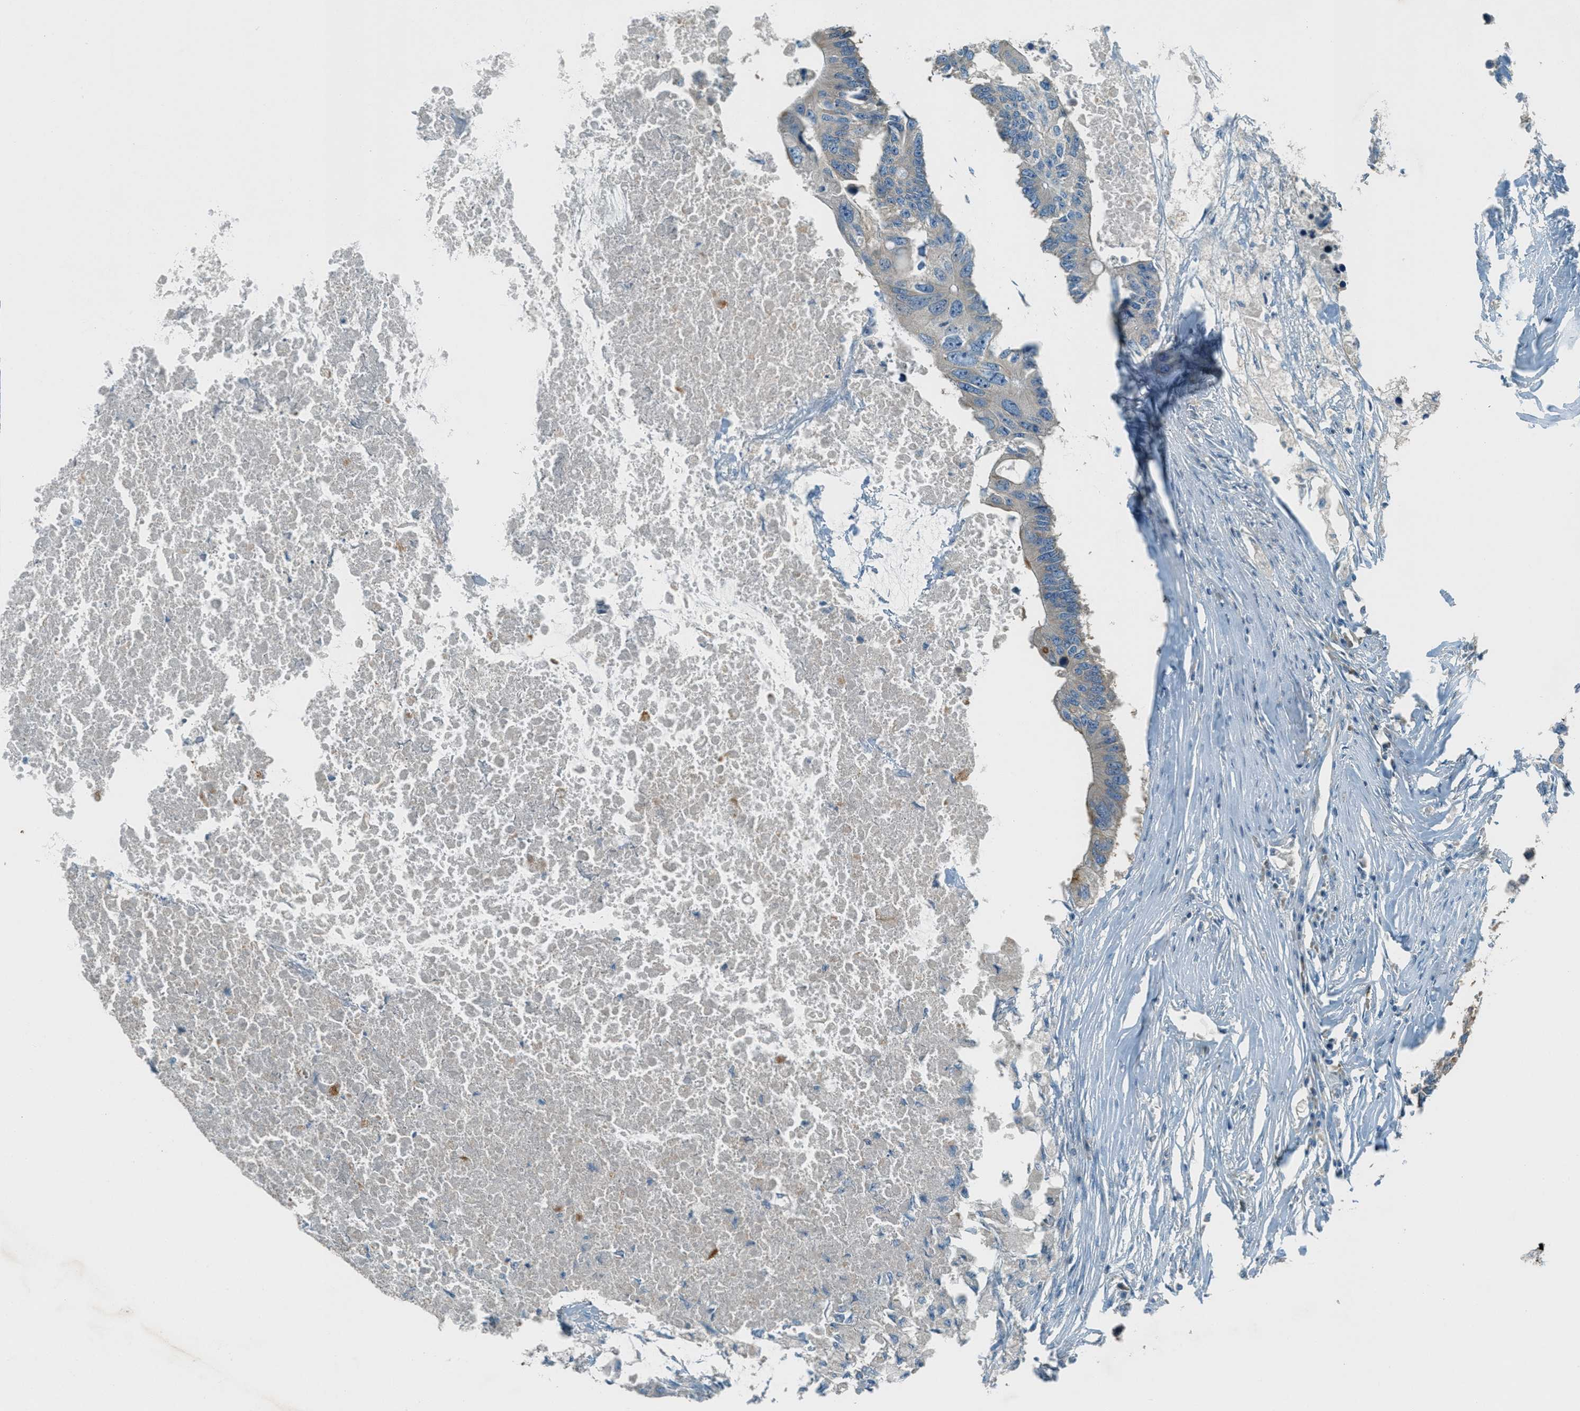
{"staining": {"intensity": "negative", "quantity": "none", "location": "none"}, "tissue": "colorectal cancer", "cell_type": "Tumor cells", "image_type": "cancer", "snomed": [{"axis": "morphology", "description": "Adenocarcinoma, NOS"}, {"axis": "topography", "description": "Colon"}], "caption": "Immunohistochemical staining of colorectal cancer (adenocarcinoma) shows no significant positivity in tumor cells.", "gene": "MSLN", "patient": {"sex": "male", "age": 71}}